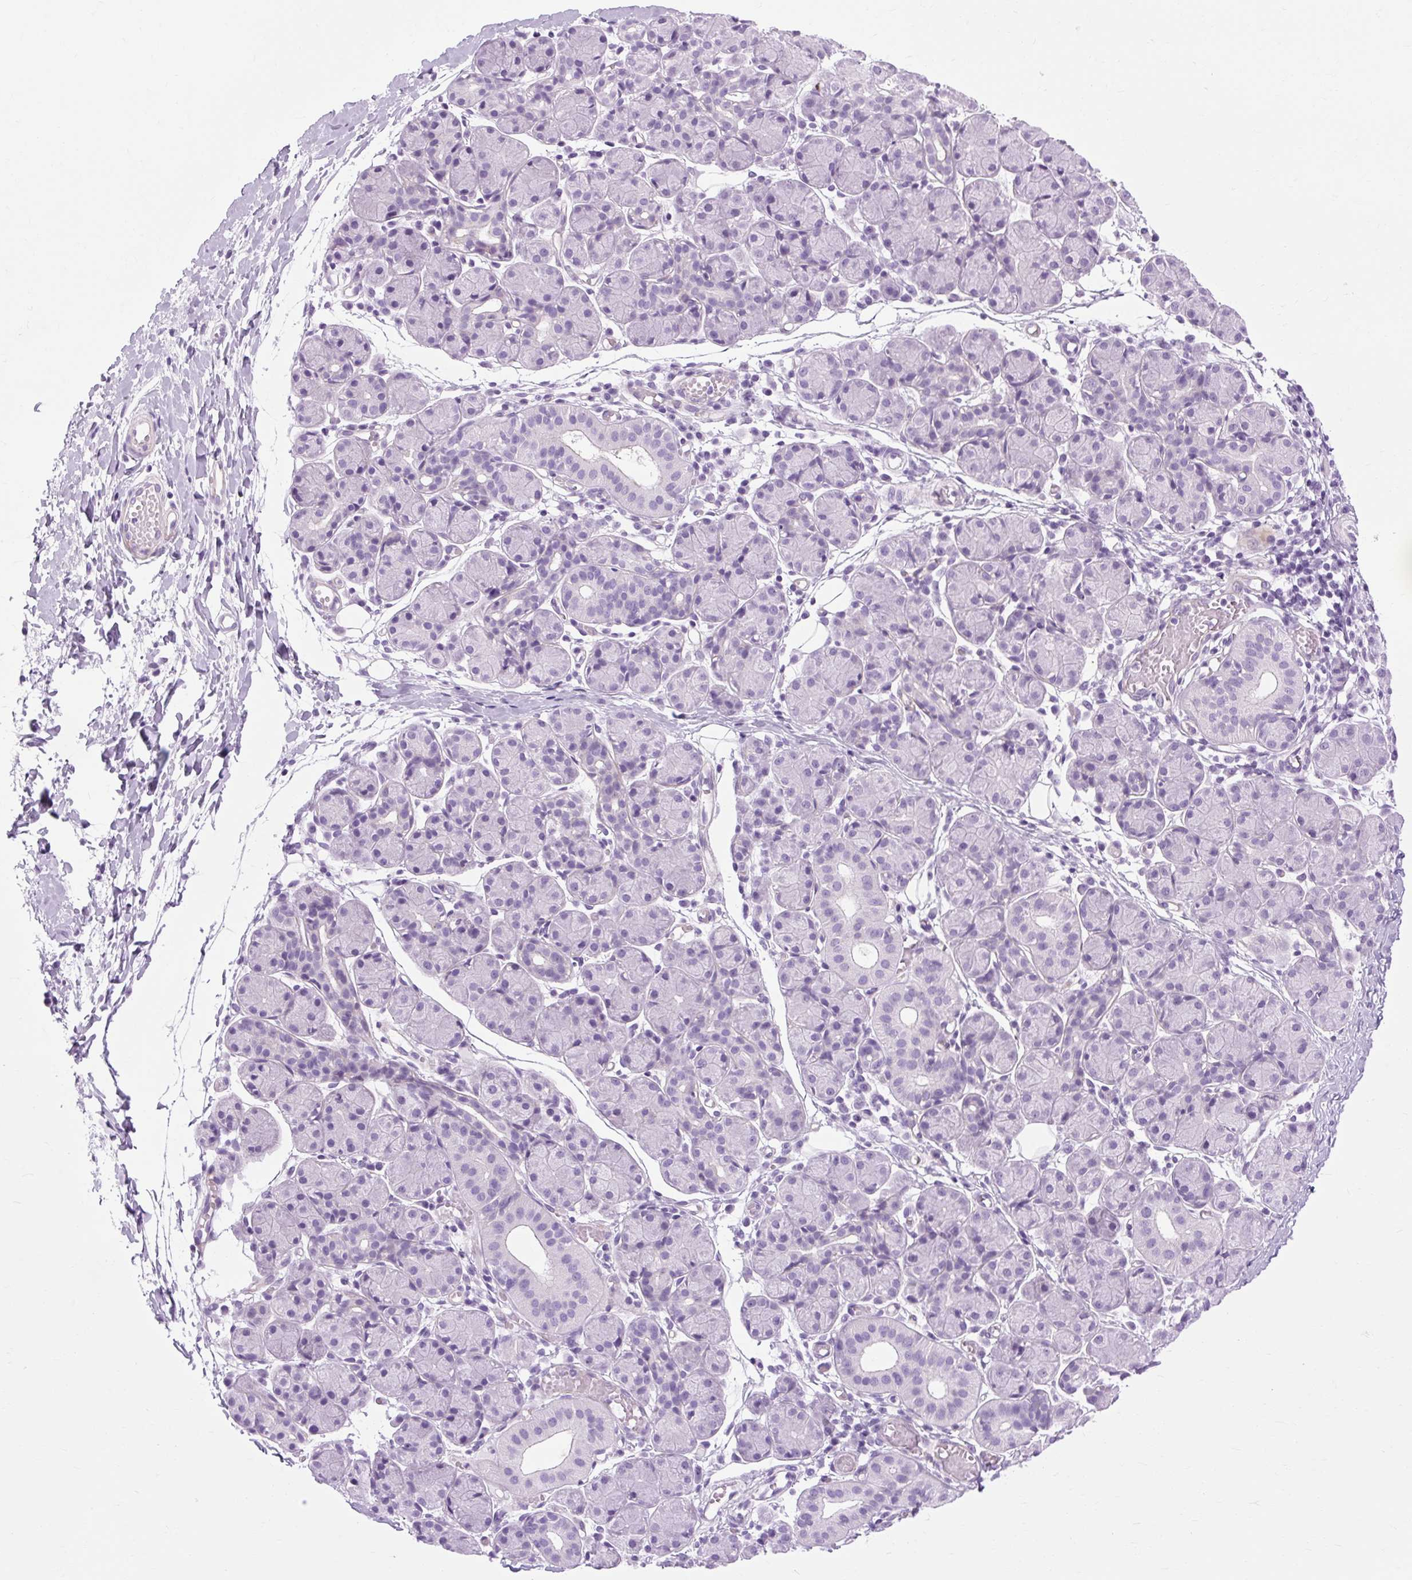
{"staining": {"intensity": "negative", "quantity": "none", "location": "none"}, "tissue": "salivary gland", "cell_type": "Glandular cells", "image_type": "normal", "snomed": [{"axis": "morphology", "description": "Normal tissue, NOS"}, {"axis": "morphology", "description": "Inflammation, NOS"}, {"axis": "topography", "description": "Lymph node"}, {"axis": "topography", "description": "Salivary gland"}], "caption": "DAB immunohistochemical staining of normal salivary gland shows no significant positivity in glandular cells.", "gene": "OOEP", "patient": {"sex": "male", "age": 3}}